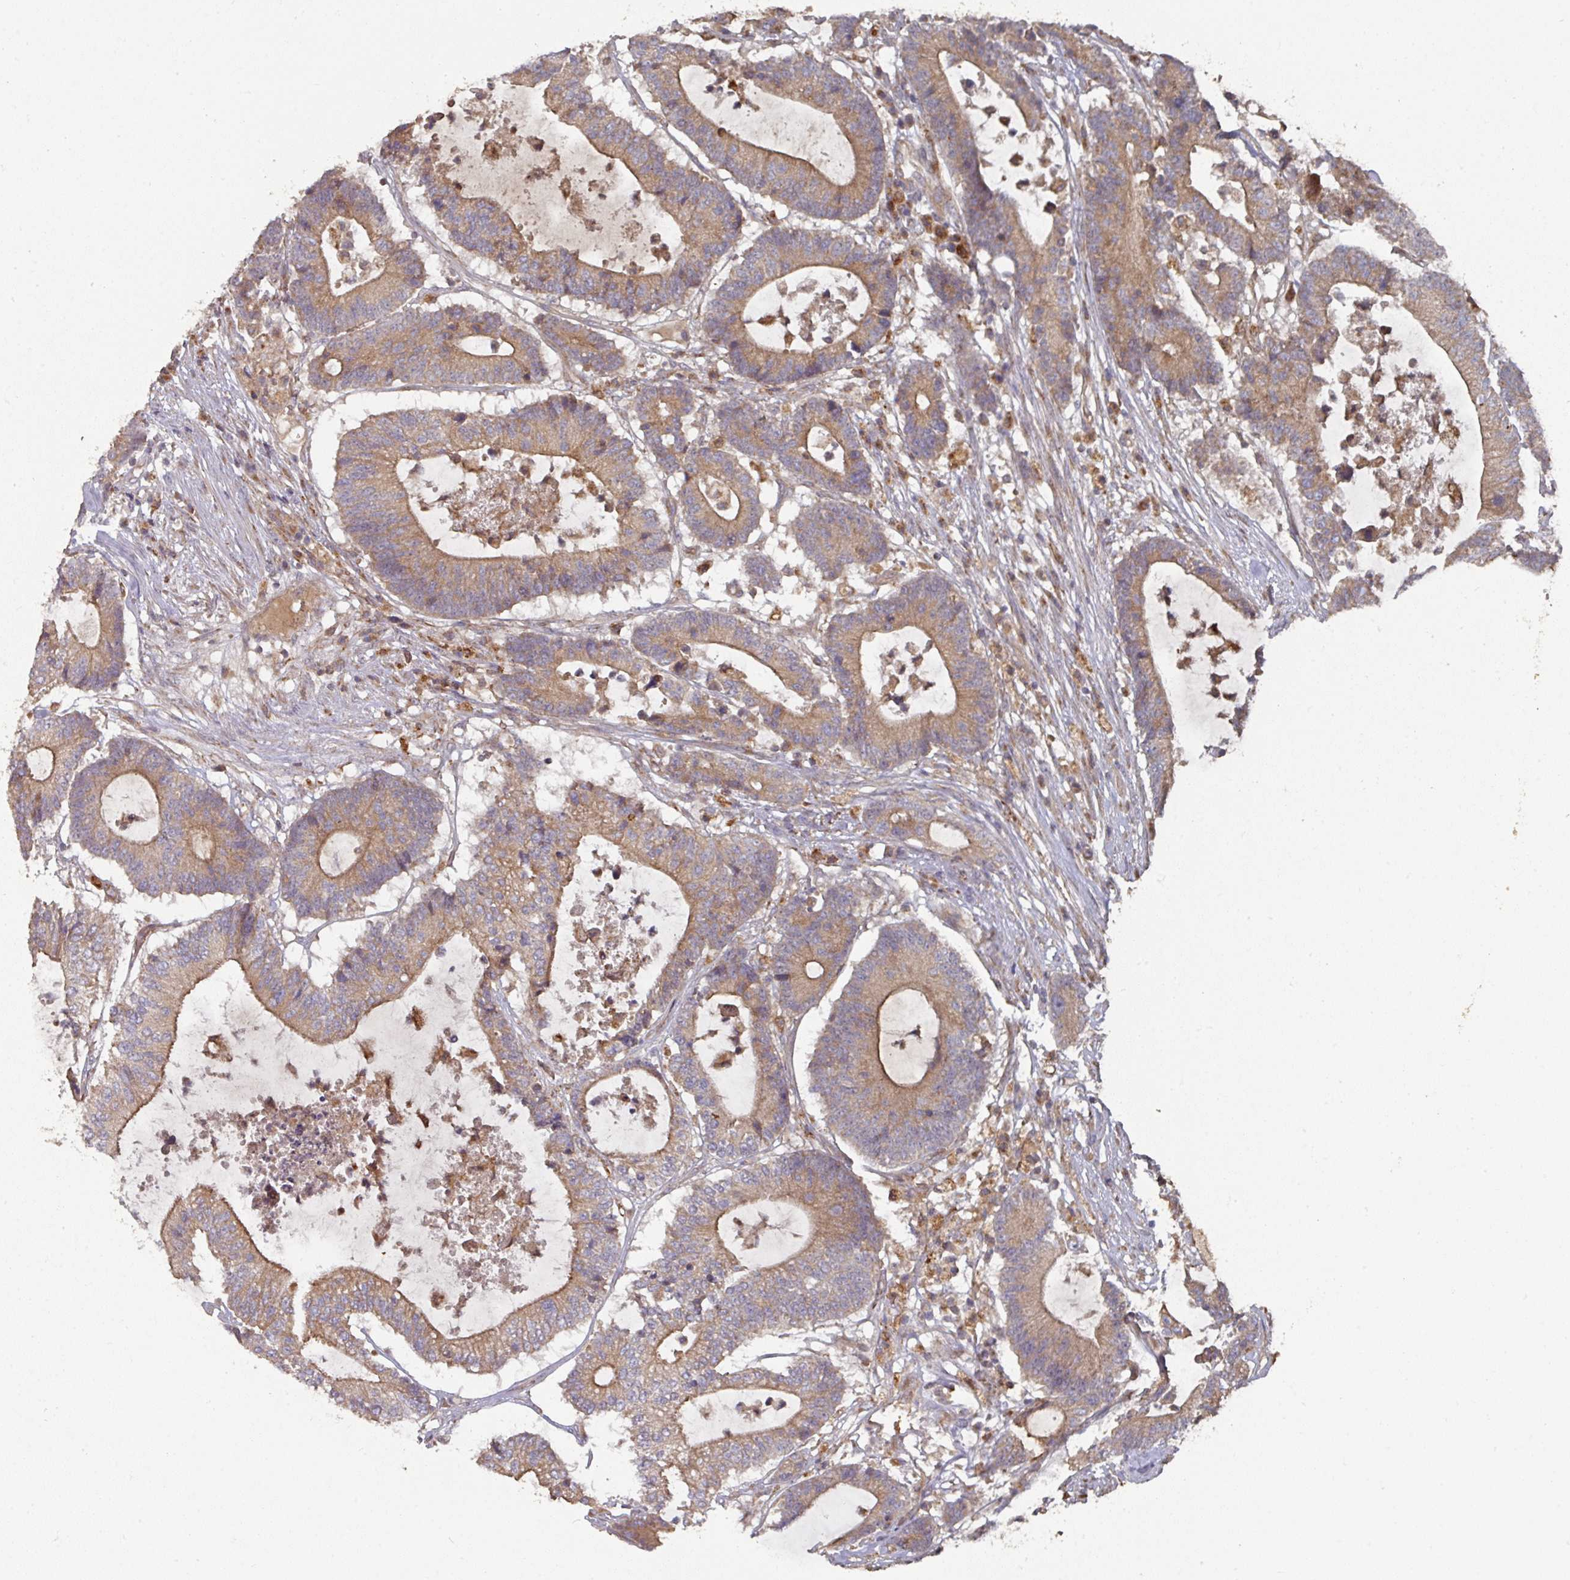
{"staining": {"intensity": "moderate", "quantity": ">75%", "location": "cytoplasmic/membranous"}, "tissue": "colorectal cancer", "cell_type": "Tumor cells", "image_type": "cancer", "snomed": [{"axis": "morphology", "description": "Adenocarcinoma, NOS"}, {"axis": "topography", "description": "Colon"}], "caption": "Tumor cells reveal medium levels of moderate cytoplasmic/membranous expression in about >75% of cells in adenocarcinoma (colorectal).", "gene": "DNAJC7", "patient": {"sex": "female", "age": 84}}